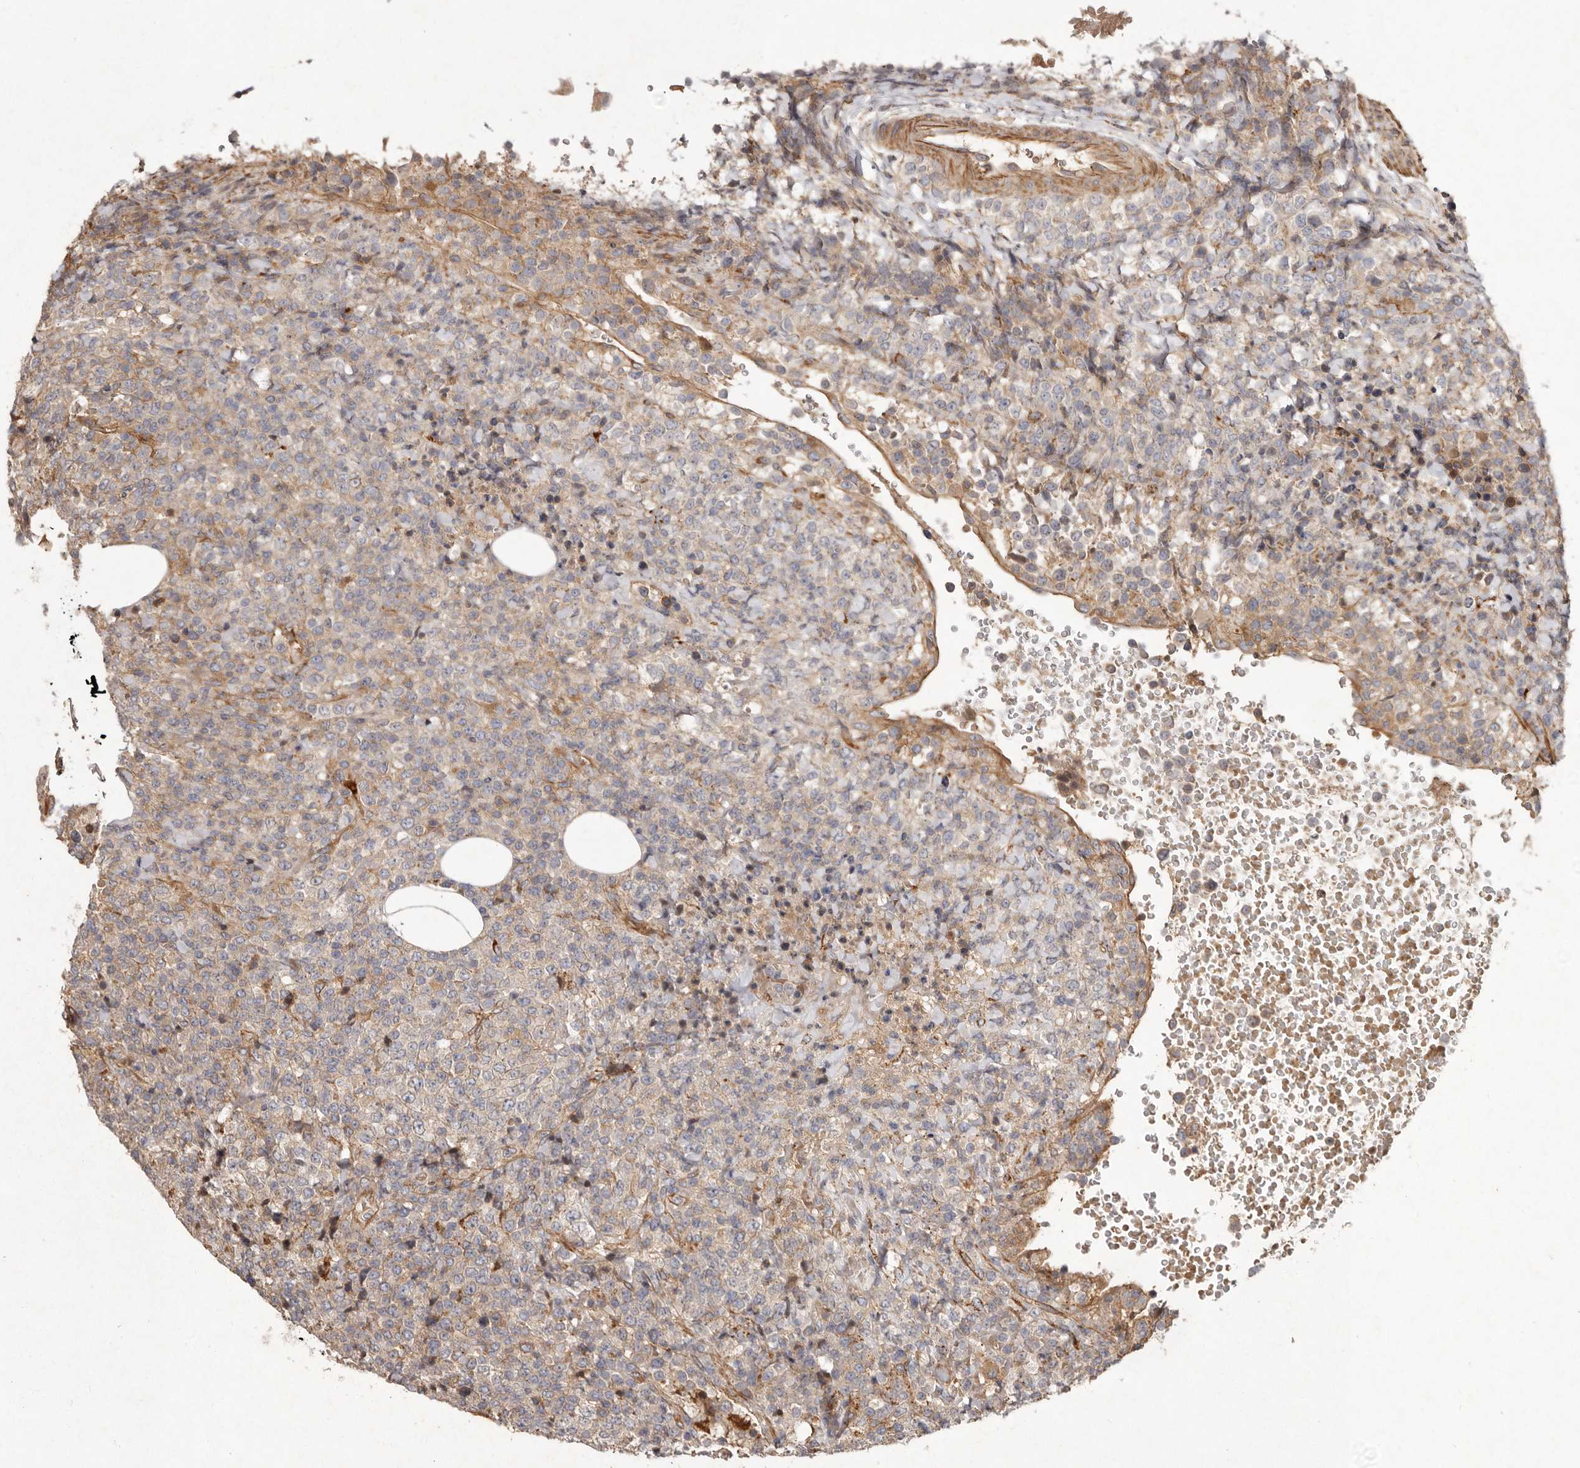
{"staining": {"intensity": "negative", "quantity": "none", "location": "none"}, "tissue": "lymphoma", "cell_type": "Tumor cells", "image_type": "cancer", "snomed": [{"axis": "morphology", "description": "Malignant lymphoma, non-Hodgkin's type, High grade"}, {"axis": "topography", "description": "Lymph node"}], "caption": "Tumor cells are negative for brown protein staining in lymphoma.", "gene": "SEMA3A", "patient": {"sex": "male", "age": 13}}